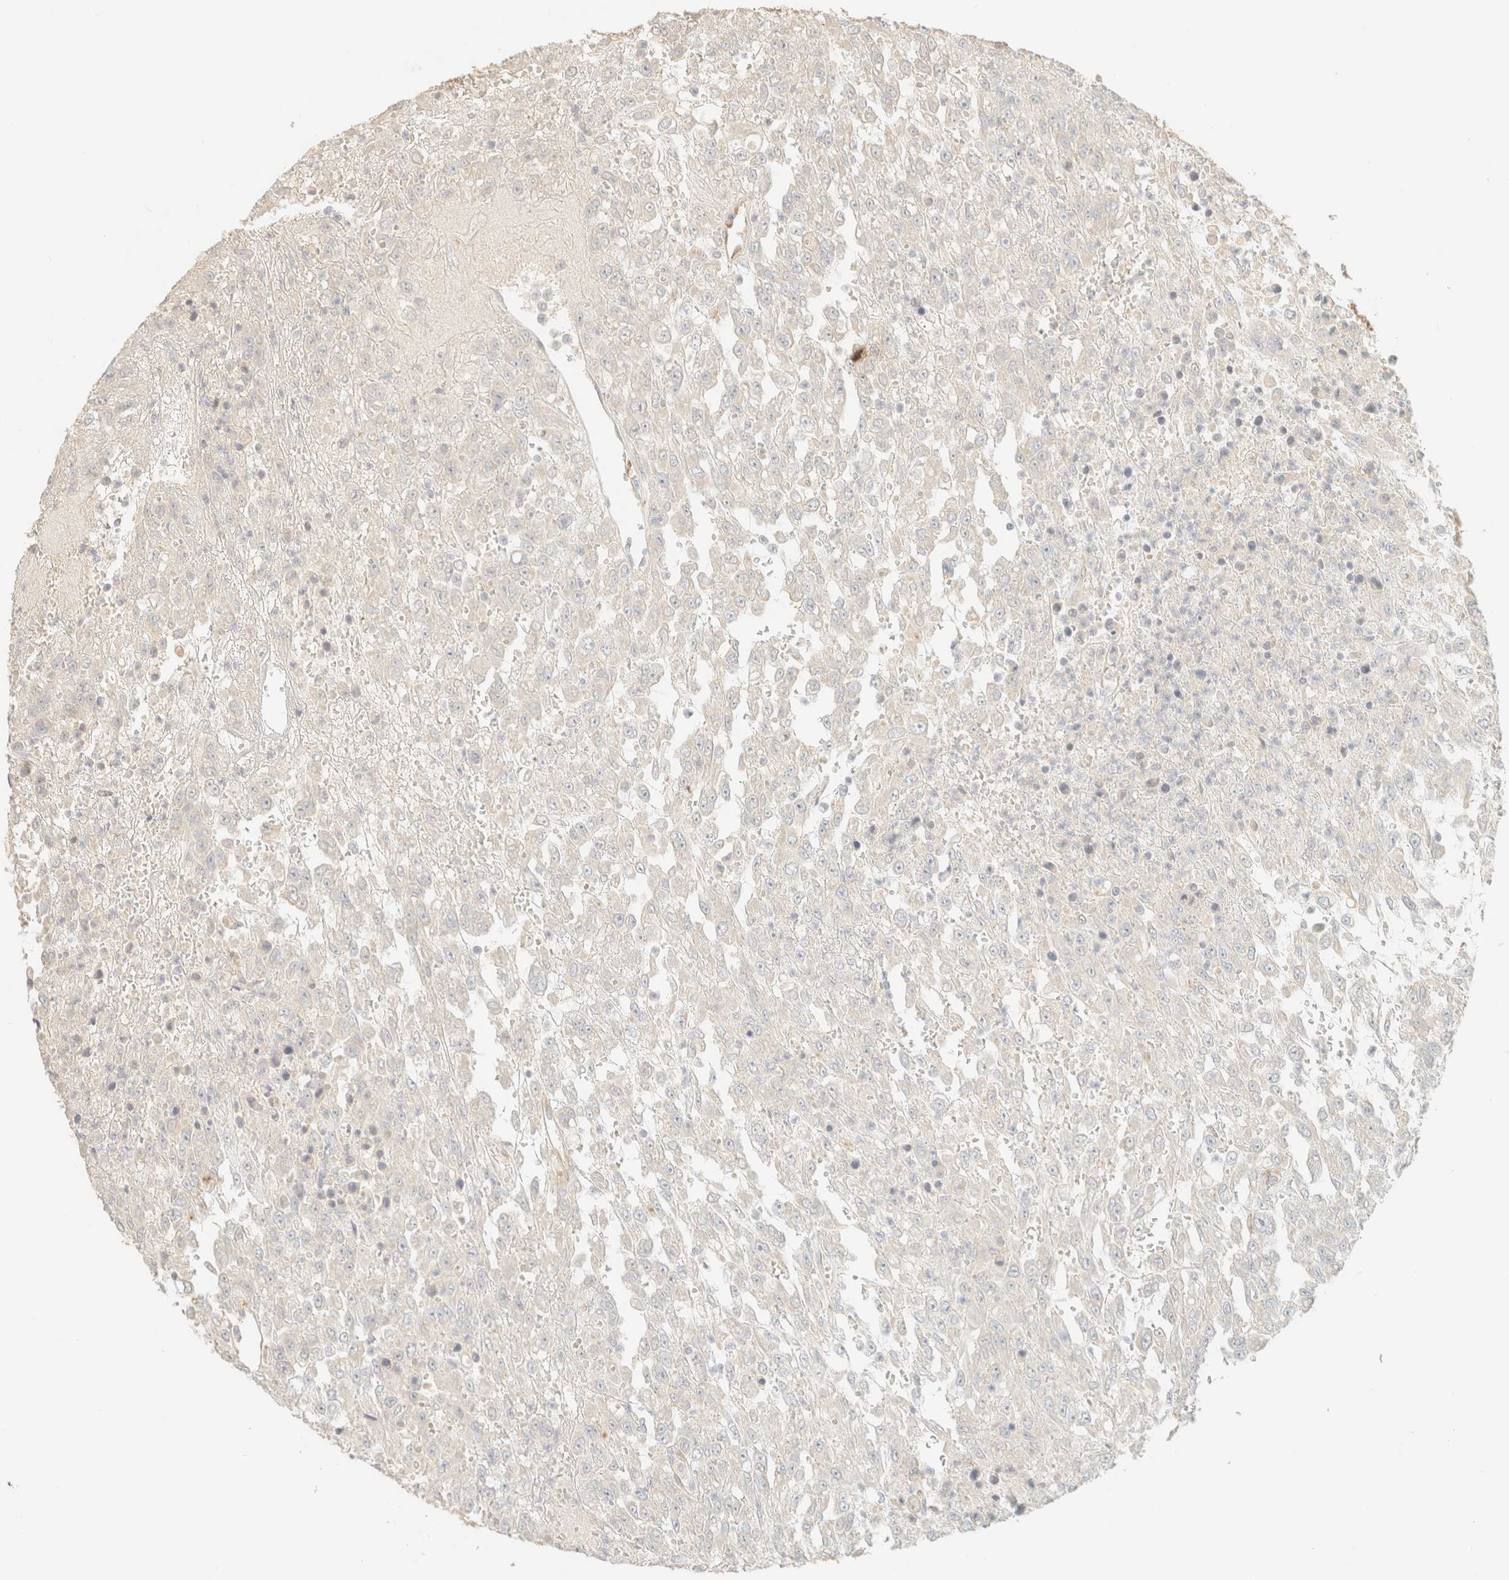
{"staining": {"intensity": "negative", "quantity": "none", "location": "none"}, "tissue": "urothelial cancer", "cell_type": "Tumor cells", "image_type": "cancer", "snomed": [{"axis": "morphology", "description": "Urothelial carcinoma, High grade"}, {"axis": "topography", "description": "Urinary bladder"}], "caption": "Urothelial carcinoma (high-grade) was stained to show a protein in brown. There is no significant positivity in tumor cells.", "gene": "SPARCL1", "patient": {"sex": "male", "age": 46}}